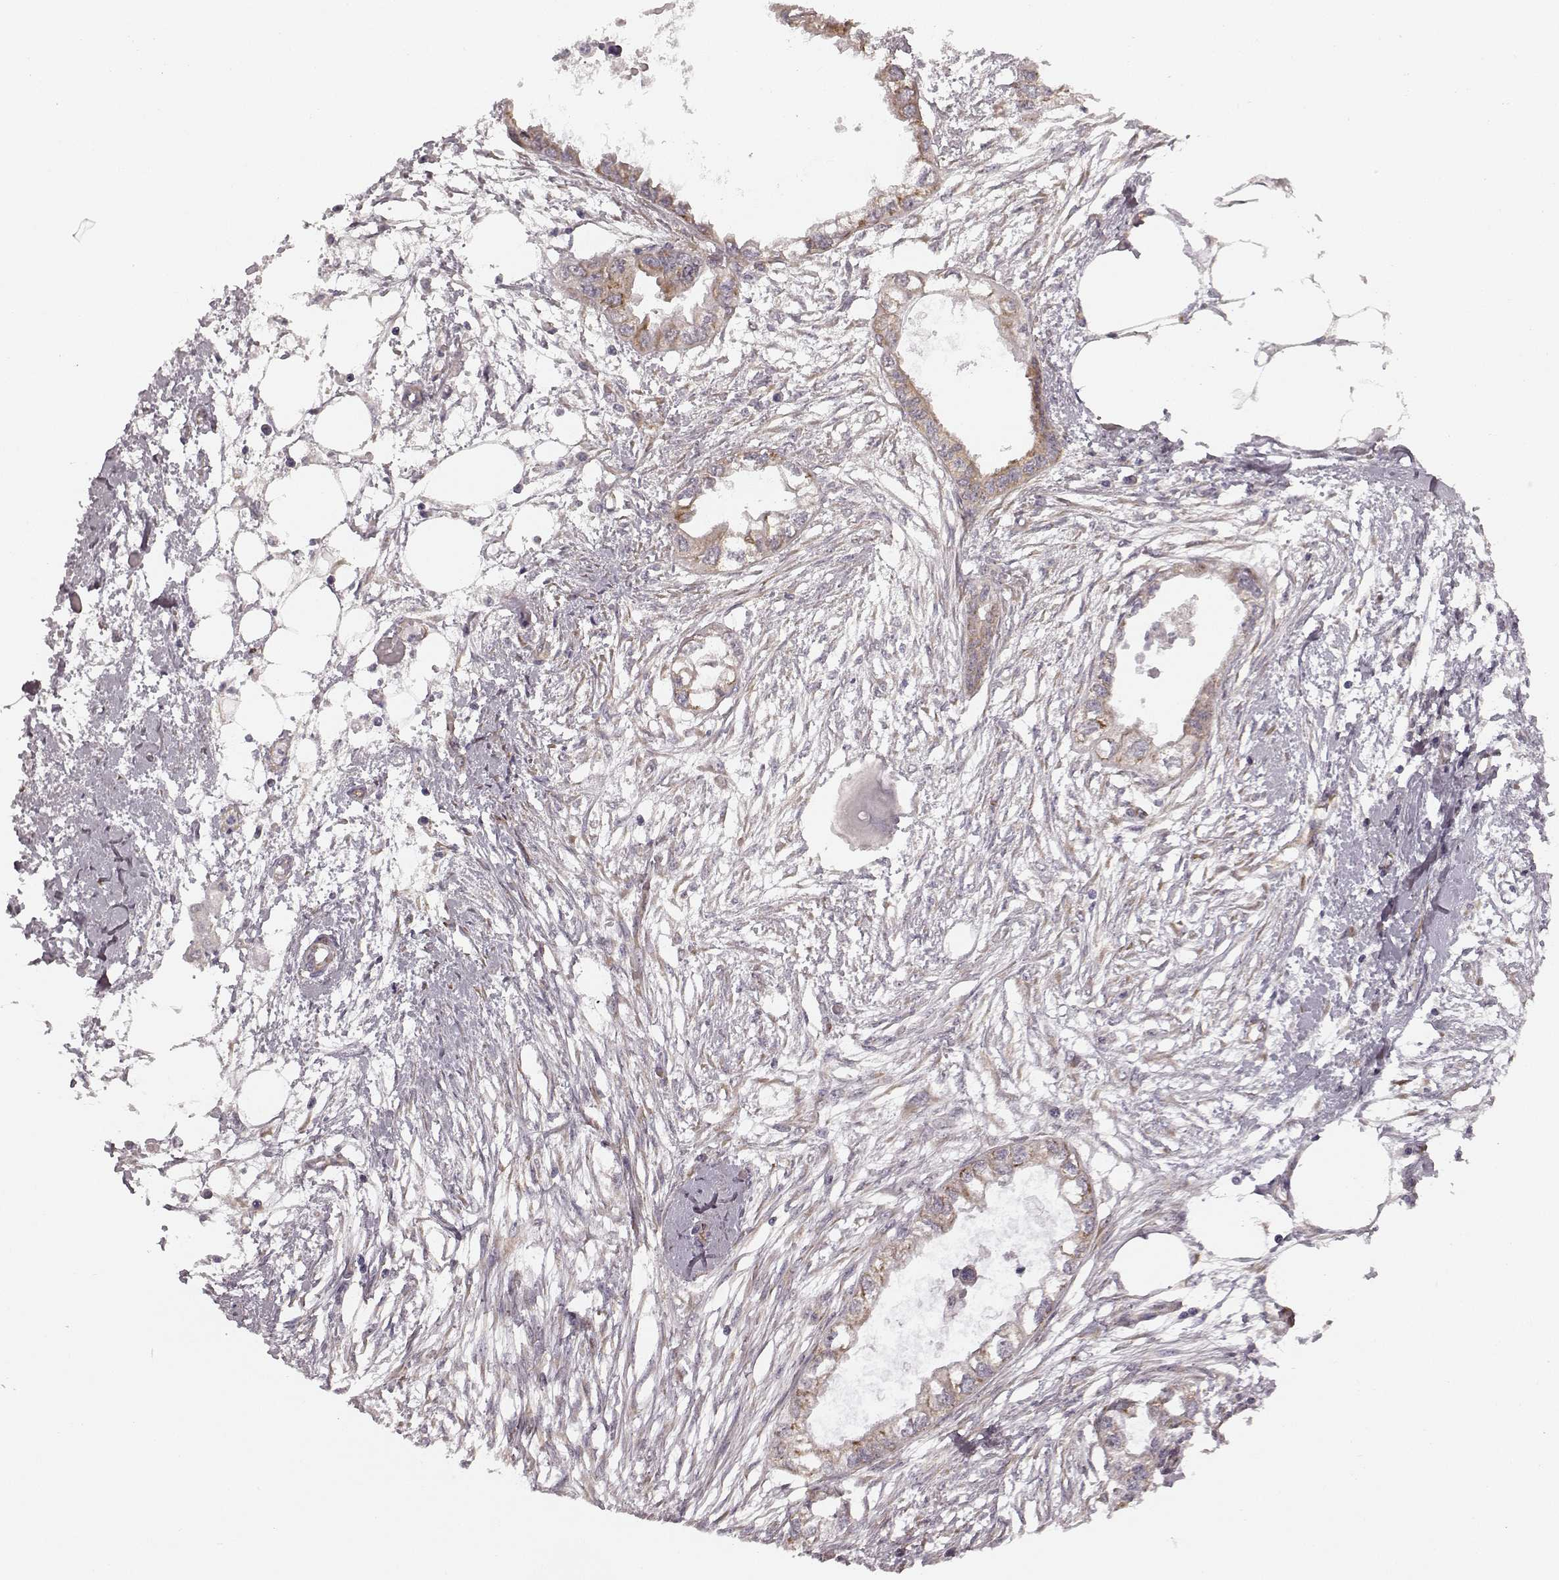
{"staining": {"intensity": "weak", "quantity": "25%-75%", "location": "cytoplasmic/membranous"}, "tissue": "endometrial cancer", "cell_type": "Tumor cells", "image_type": "cancer", "snomed": [{"axis": "morphology", "description": "Adenocarcinoma, NOS"}, {"axis": "morphology", "description": "Adenocarcinoma, metastatic, NOS"}, {"axis": "topography", "description": "Adipose tissue"}, {"axis": "topography", "description": "Endometrium"}], "caption": "Human metastatic adenocarcinoma (endometrial) stained with a protein marker demonstrates weak staining in tumor cells.", "gene": "TMEM14A", "patient": {"sex": "female", "age": 67}}